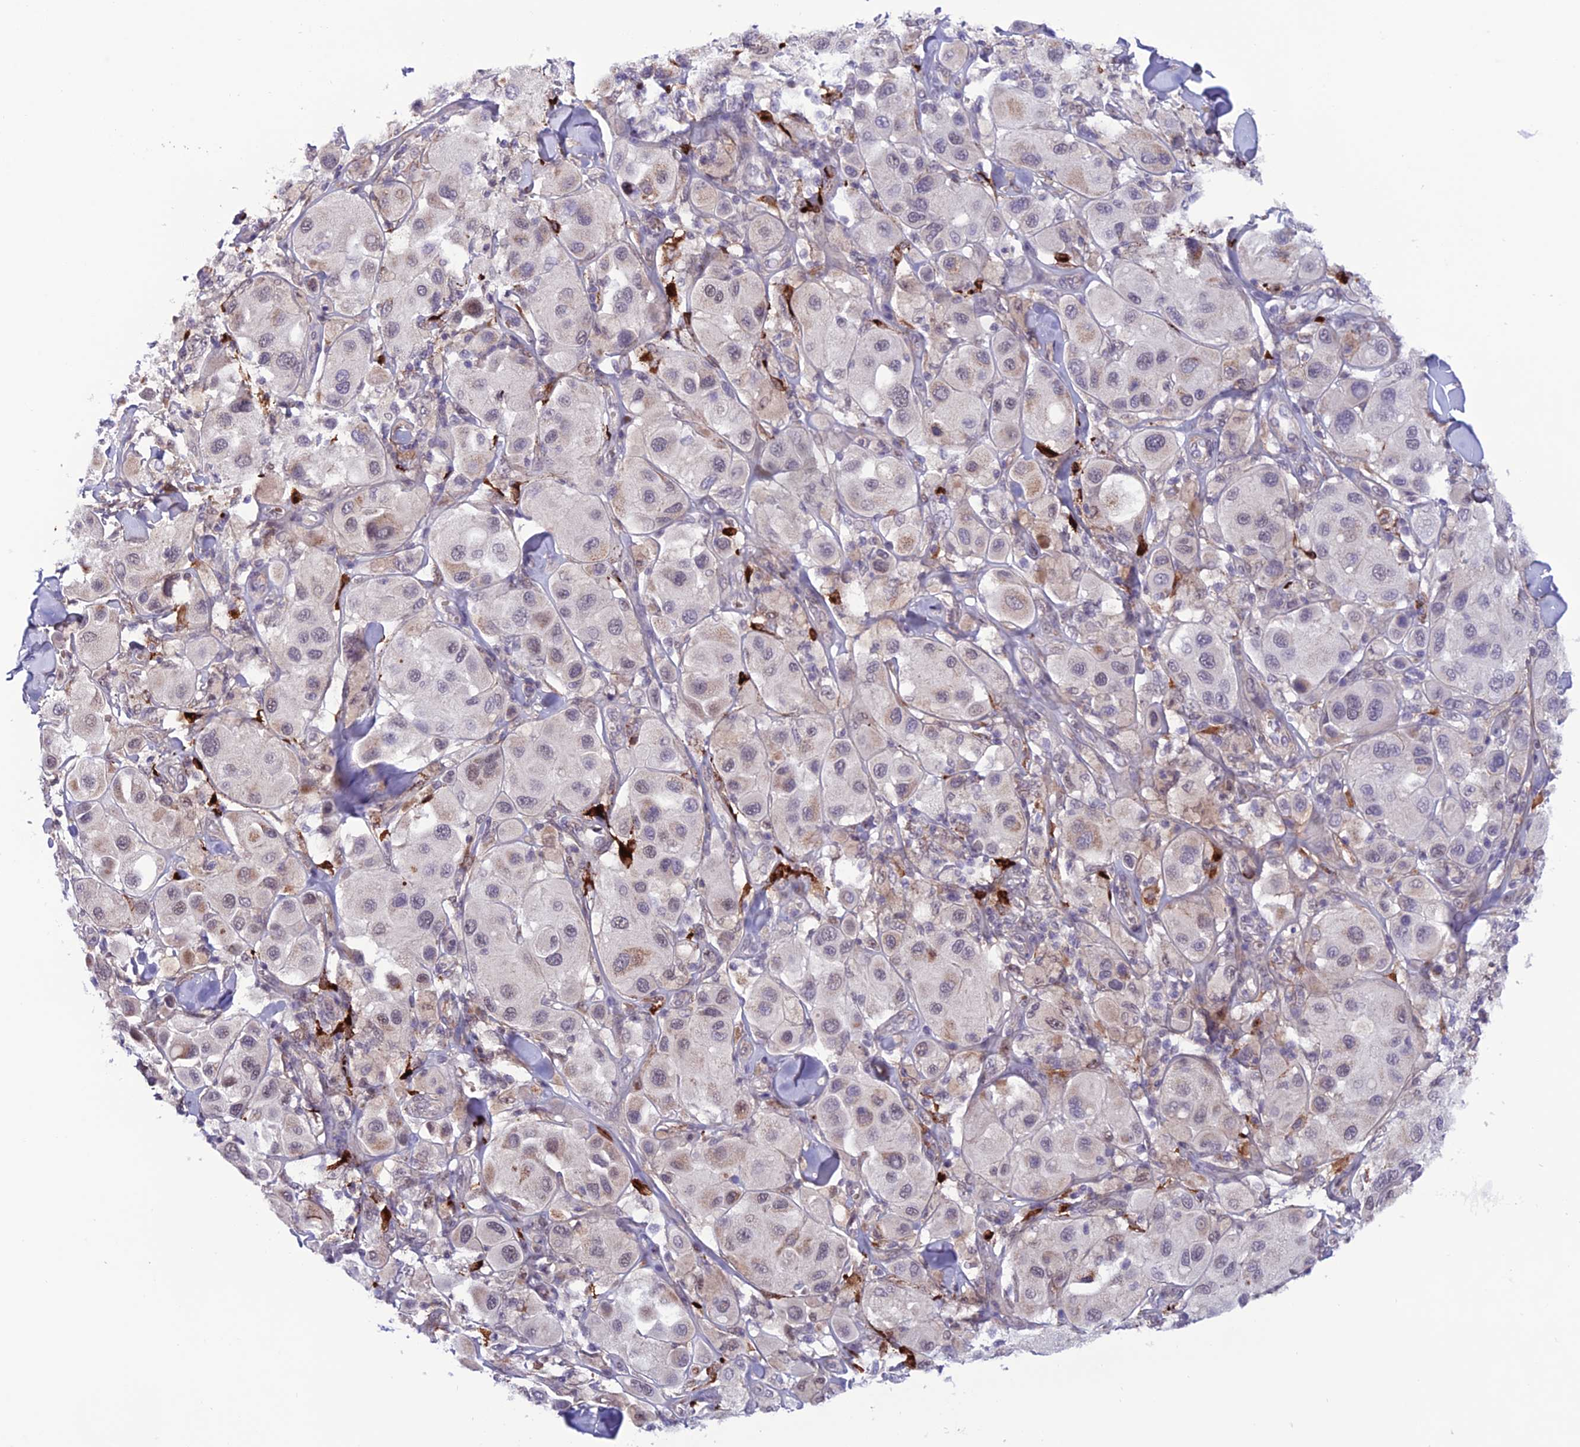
{"staining": {"intensity": "weak", "quantity": "<25%", "location": "cytoplasmic/membranous,nuclear"}, "tissue": "melanoma", "cell_type": "Tumor cells", "image_type": "cancer", "snomed": [{"axis": "morphology", "description": "Malignant melanoma, Metastatic site"}, {"axis": "topography", "description": "Skin"}], "caption": "Tumor cells are negative for brown protein staining in malignant melanoma (metastatic site).", "gene": "COL6A6", "patient": {"sex": "male", "age": 41}}